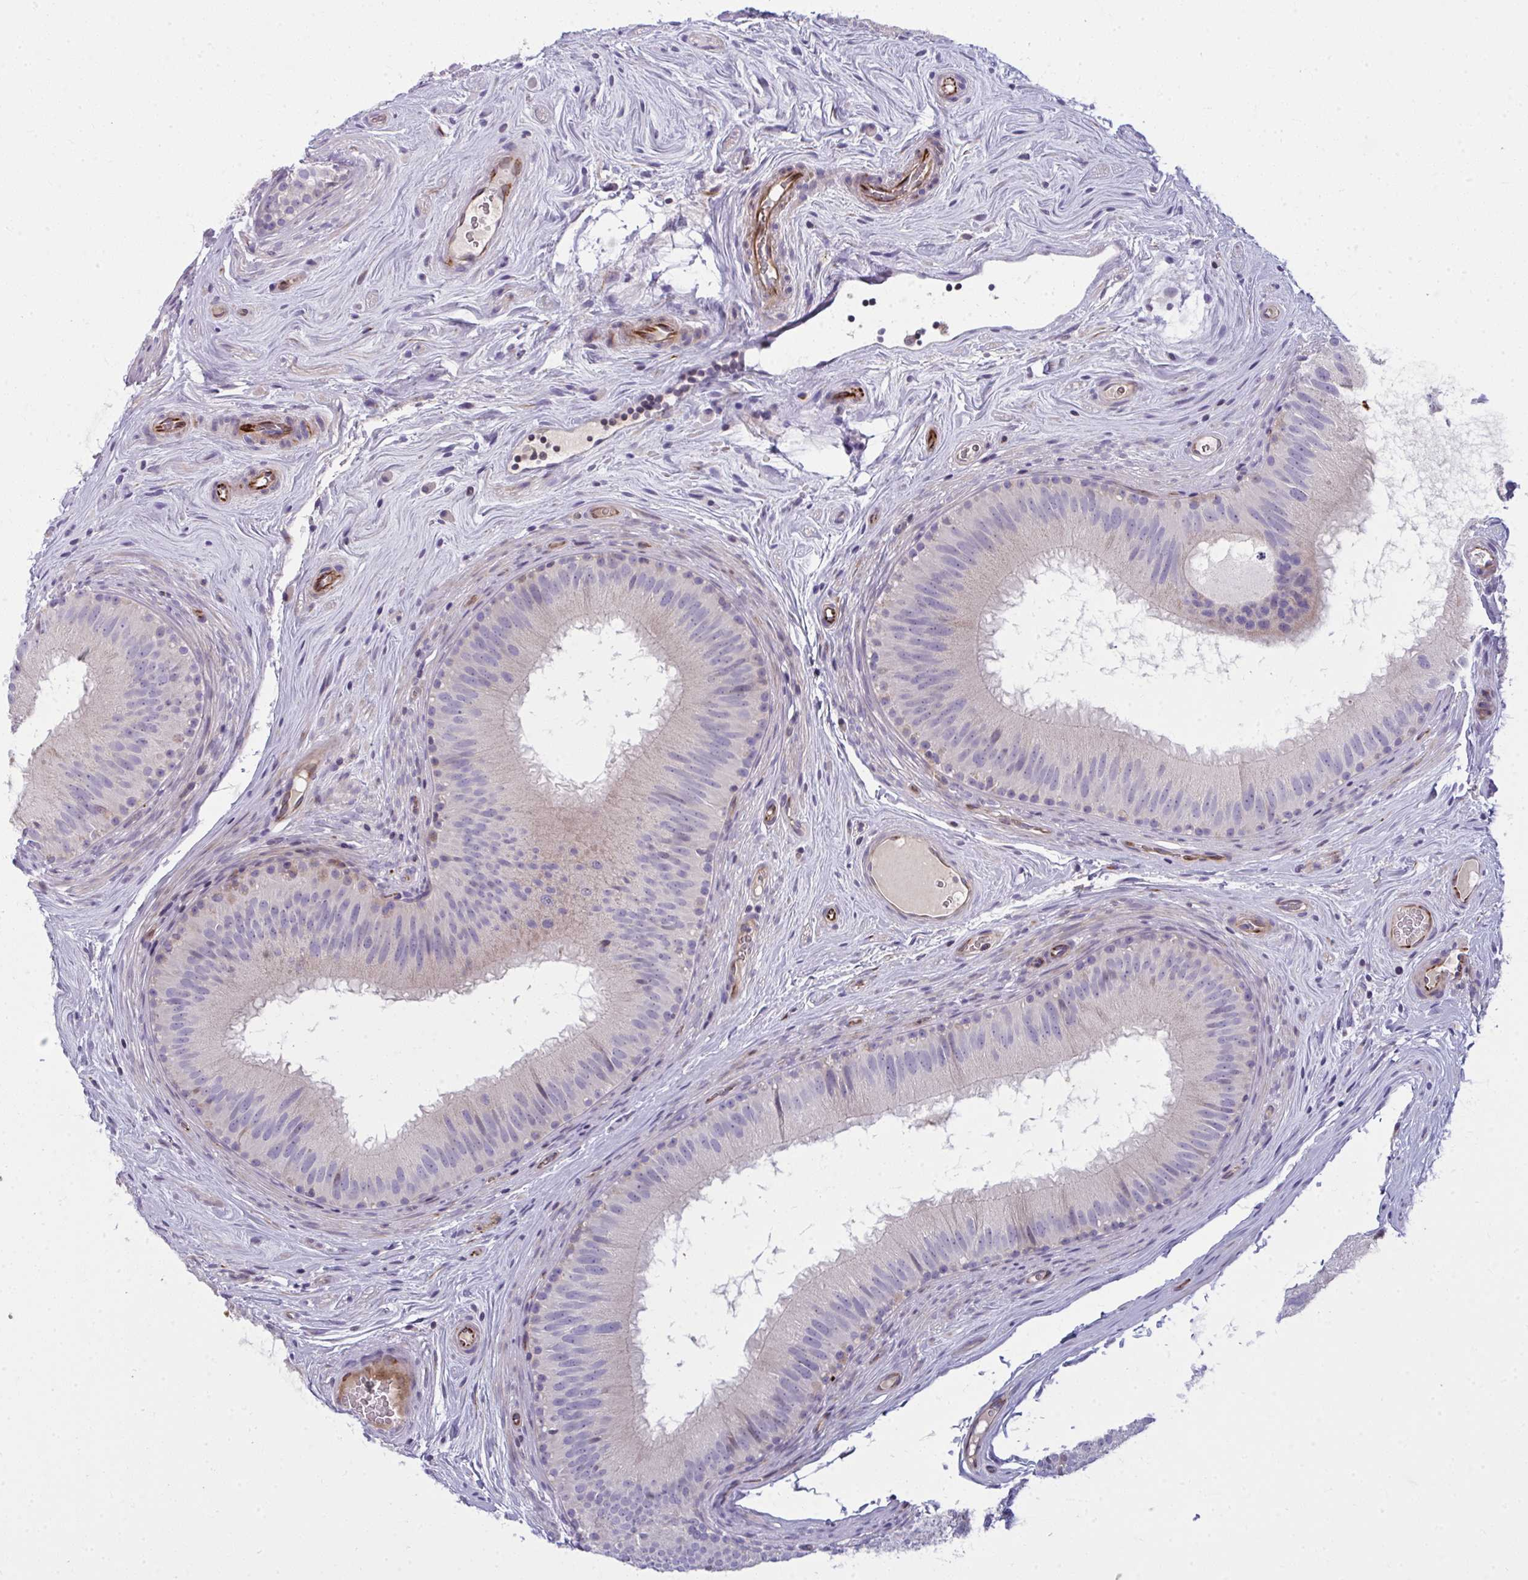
{"staining": {"intensity": "negative", "quantity": "none", "location": "none"}, "tissue": "epididymis", "cell_type": "Glandular cells", "image_type": "normal", "snomed": [{"axis": "morphology", "description": "Normal tissue, NOS"}, {"axis": "topography", "description": "Epididymis"}], "caption": "Histopathology image shows no significant protein positivity in glandular cells of unremarkable epididymis. (Immunohistochemistry (ihc), brightfield microscopy, high magnification).", "gene": "SLC14A1", "patient": {"sex": "male", "age": 44}}